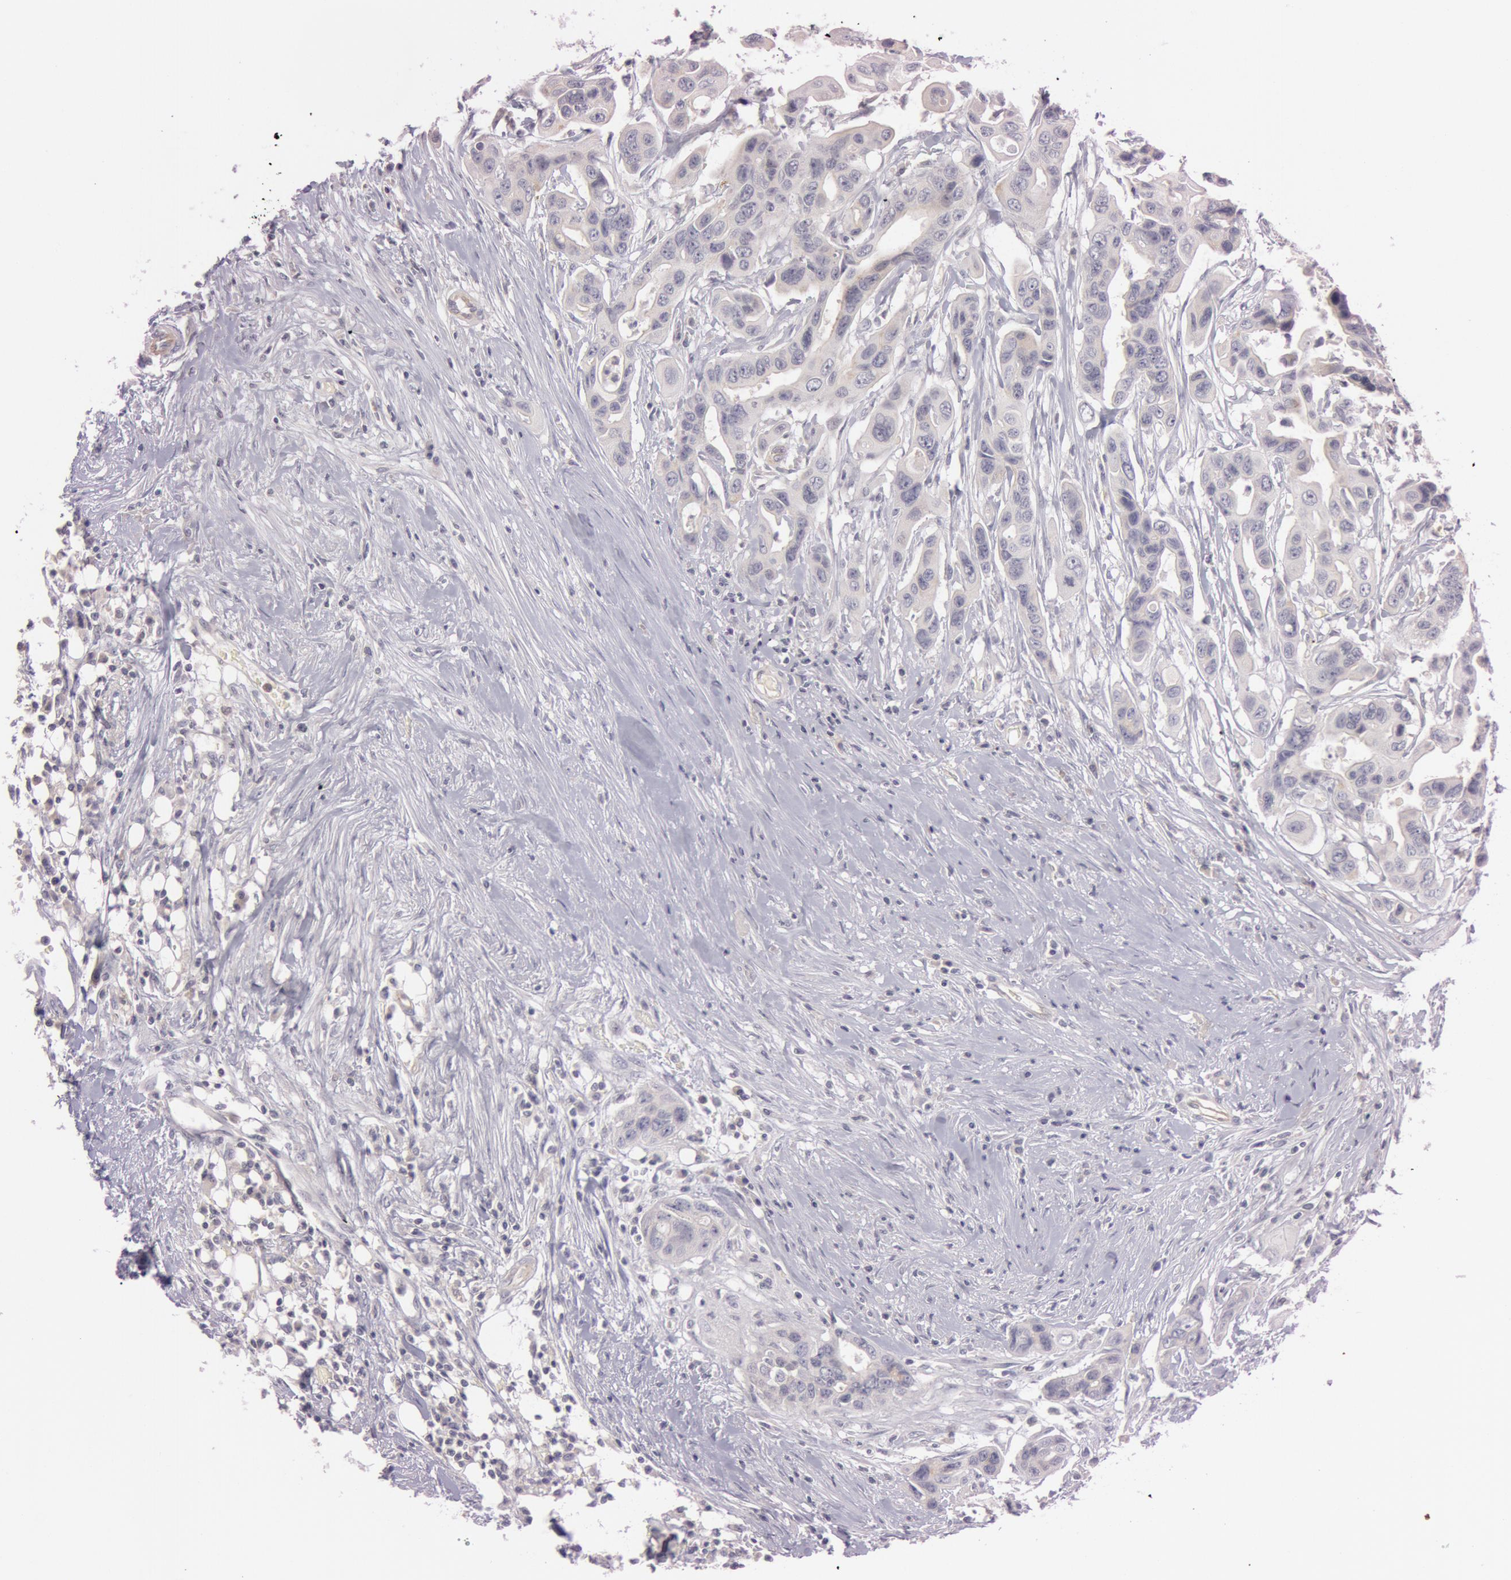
{"staining": {"intensity": "weak", "quantity": "<25%", "location": "cytoplasmic/membranous"}, "tissue": "colorectal cancer", "cell_type": "Tumor cells", "image_type": "cancer", "snomed": [{"axis": "morphology", "description": "Adenocarcinoma, NOS"}, {"axis": "topography", "description": "Colon"}], "caption": "An immunohistochemistry photomicrograph of colorectal cancer (adenocarcinoma) is shown. There is no staining in tumor cells of colorectal cancer (adenocarcinoma).", "gene": "RALGAPA1", "patient": {"sex": "female", "age": 70}}